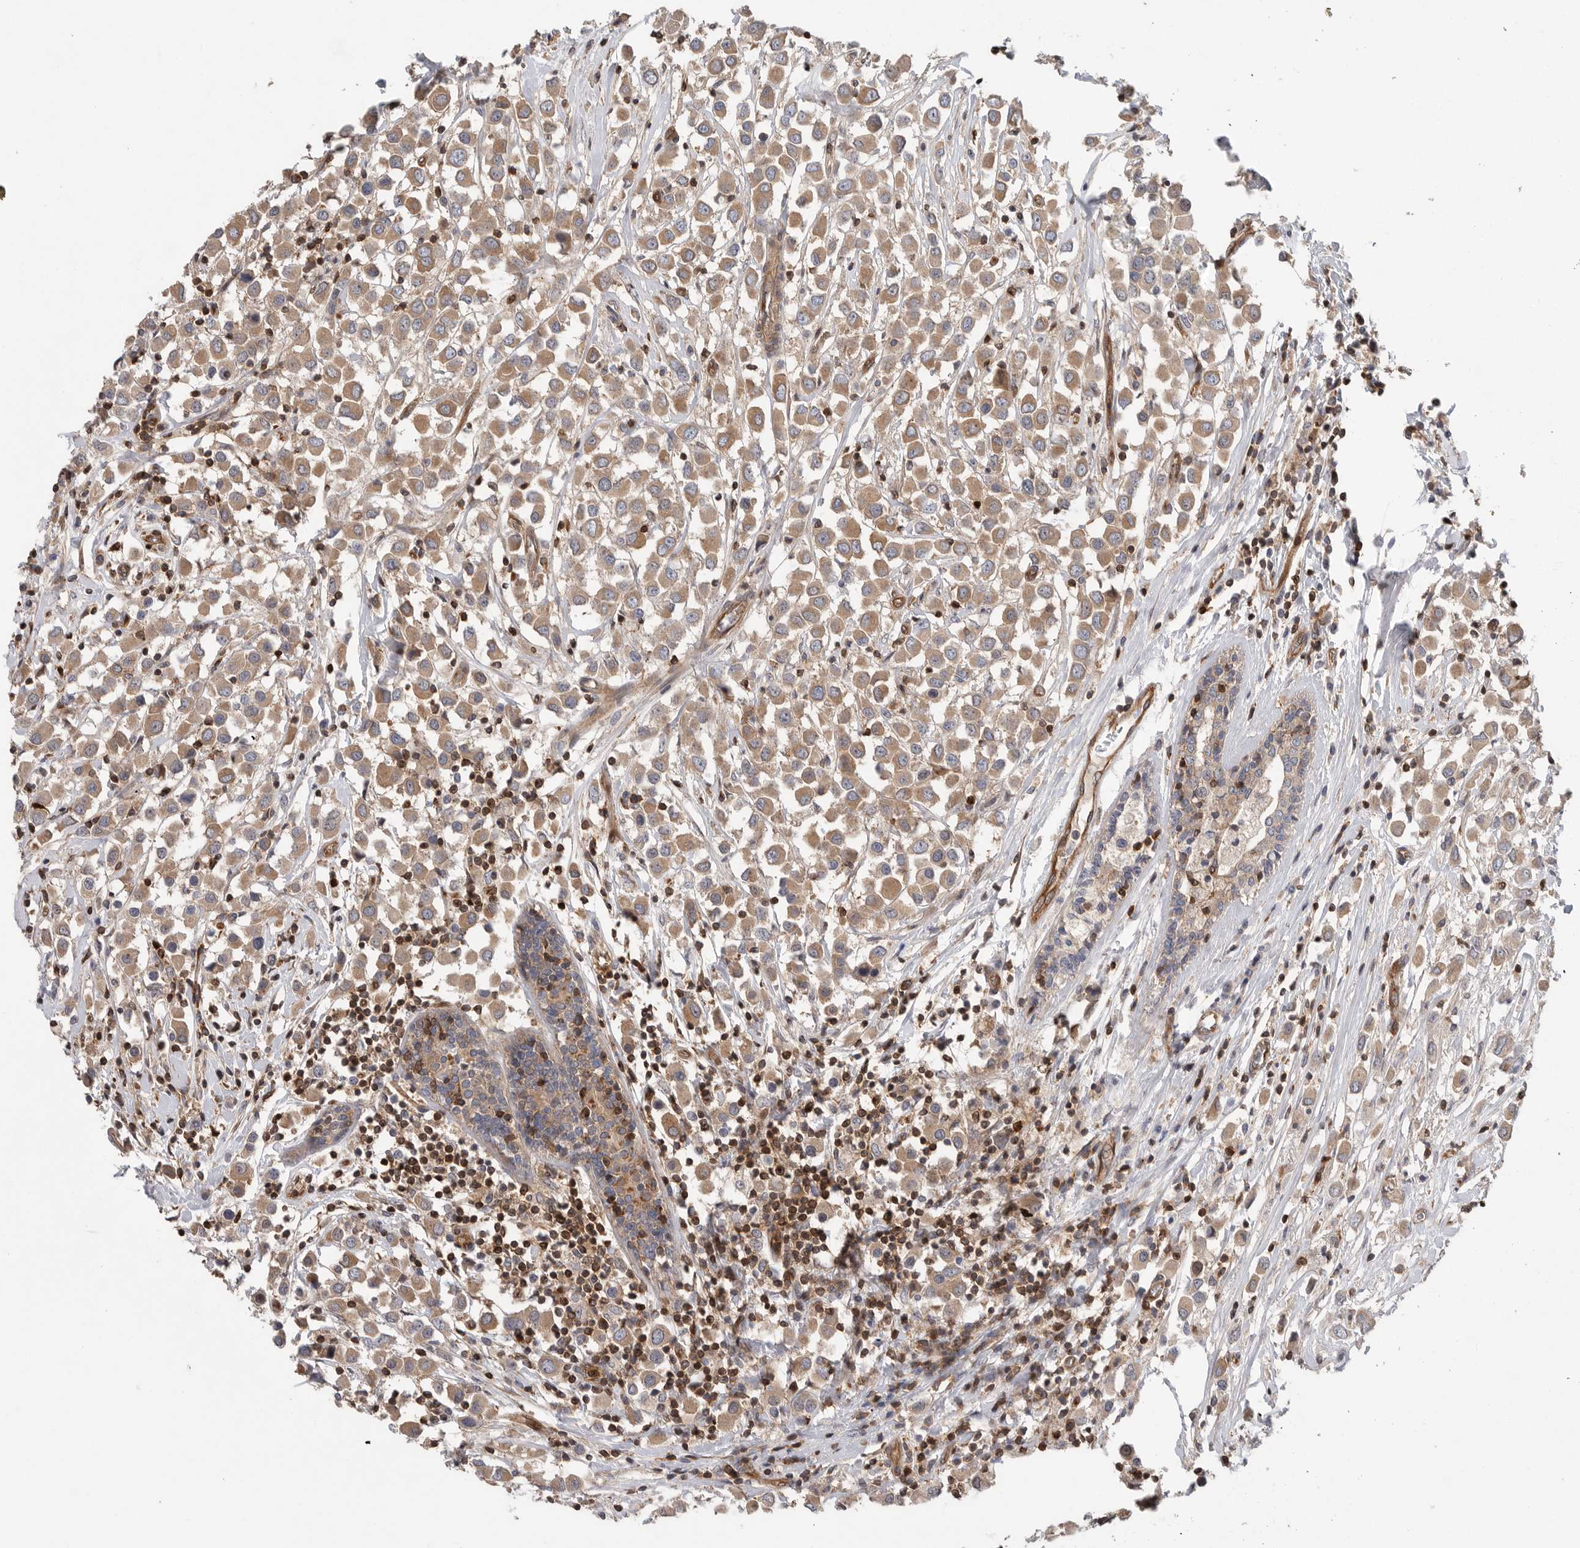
{"staining": {"intensity": "moderate", "quantity": ">75%", "location": "cytoplasmic/membranous"}, "tissue": "breast cancer", "cell_type": "Tumor cells", "image_type": "cancer", "snomed": [{"axis": "morphology", "description": "Duct carcinoma"}, {"axis": "topography", "description": "Breast"}], "caption": "A high-resolution image shows immunohistochemistry staining of breast cancer, which displays moderate cytoplasmic/membranous positivity in about >75% of tumor cells. The staining is performed using DAB brown chromogen to label protein expression. The nuclei are counter-stained blue using hematoxylin.", "gene": "PRKCH", "patient": {"sex": "female", "age": 61}}